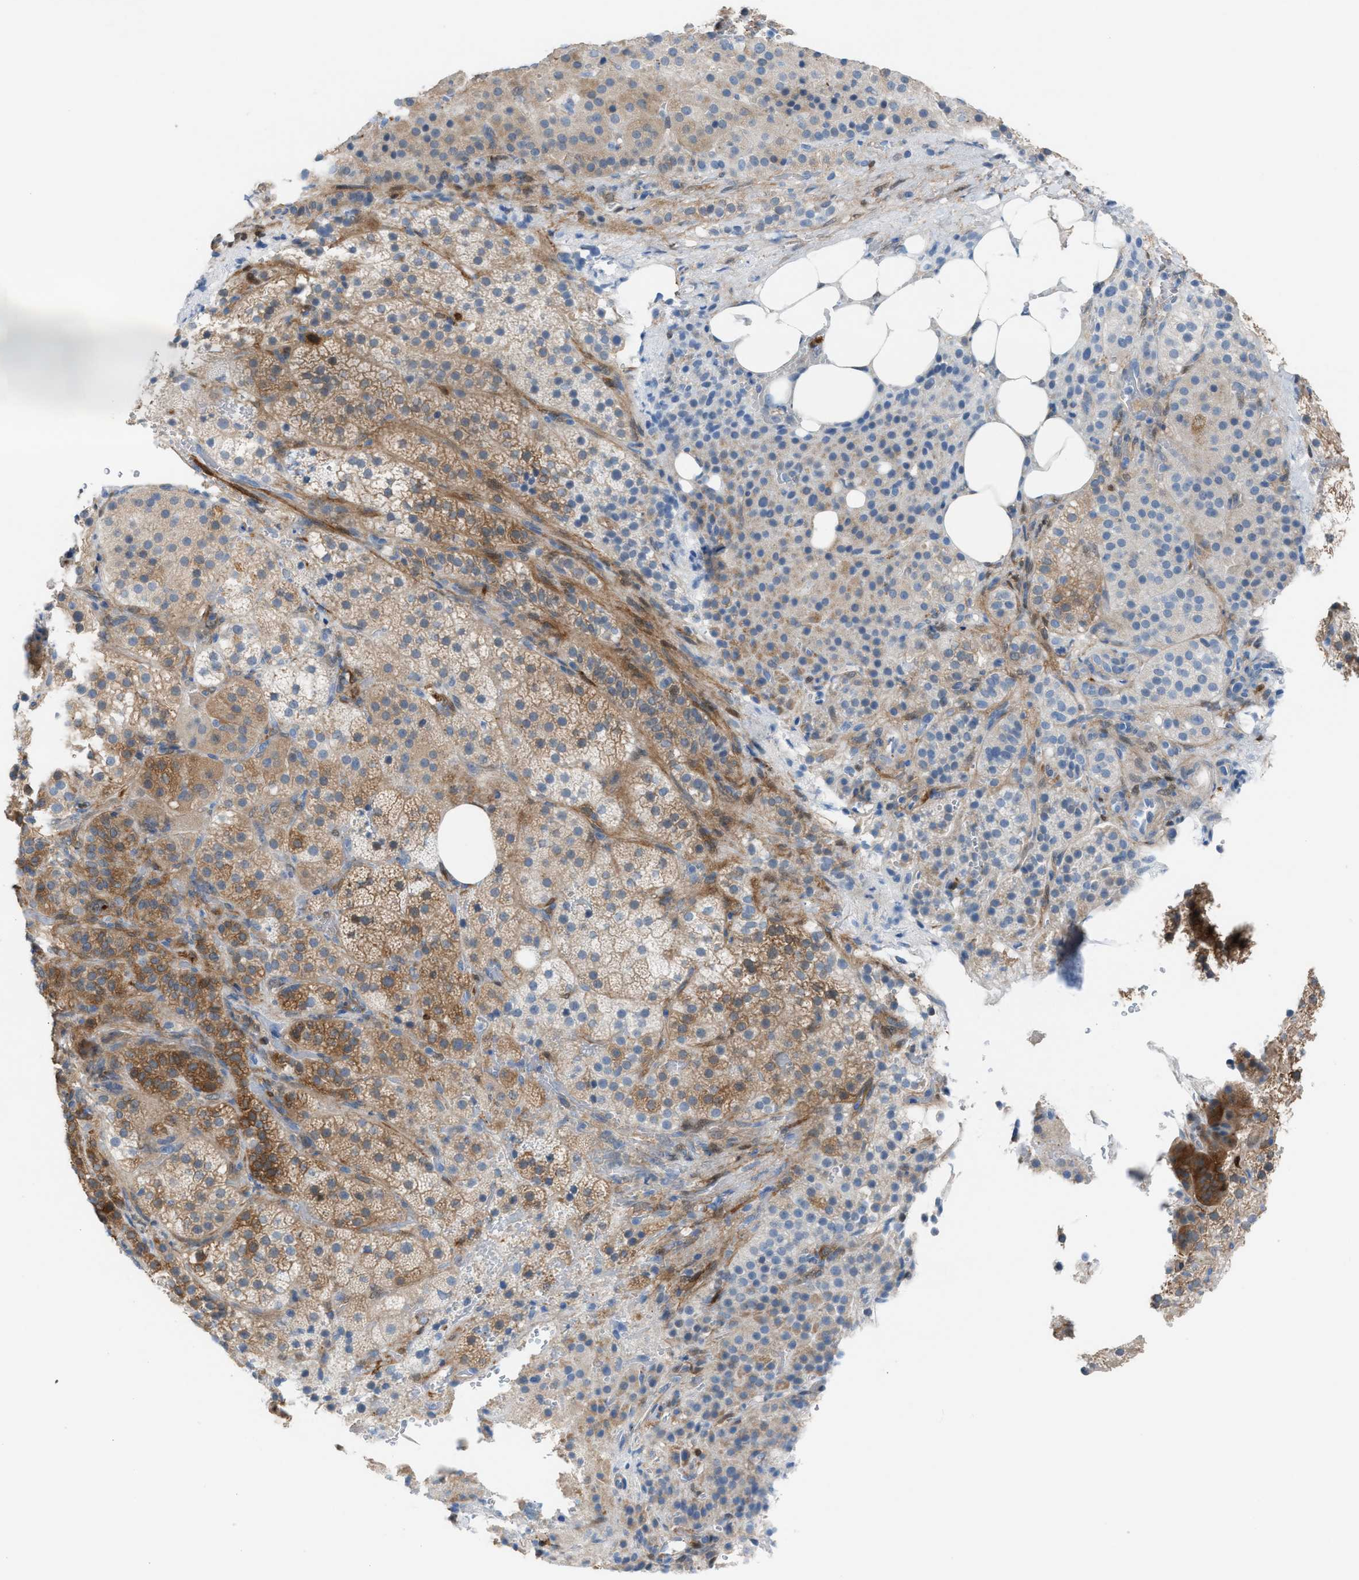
{"staining": {"intensity": "moderate", "quantity": "<25%", "location": "cytoplasmic/membranous"}, "tissue": "adrenal gland", "cell_type": "Glandular cells", "image_type": "normal", "snomed": [{"axis": "morphology", "description": "Normal tissue, NOS"}, {"axis": "topography", "description": "Adrenal gland"}], "caption": "Moderate cytoplasmic/membranous positivity is seen in approximately <25% of glandular cells in benign adrenal gland. The staining was performed using DAB to visualize the protein expression in brown, while the nuclei were stained in blue with hematoxylin (Magnification: 20x).", "gene": "ASPA", "patient": {"sex": "female", "age": 59}}